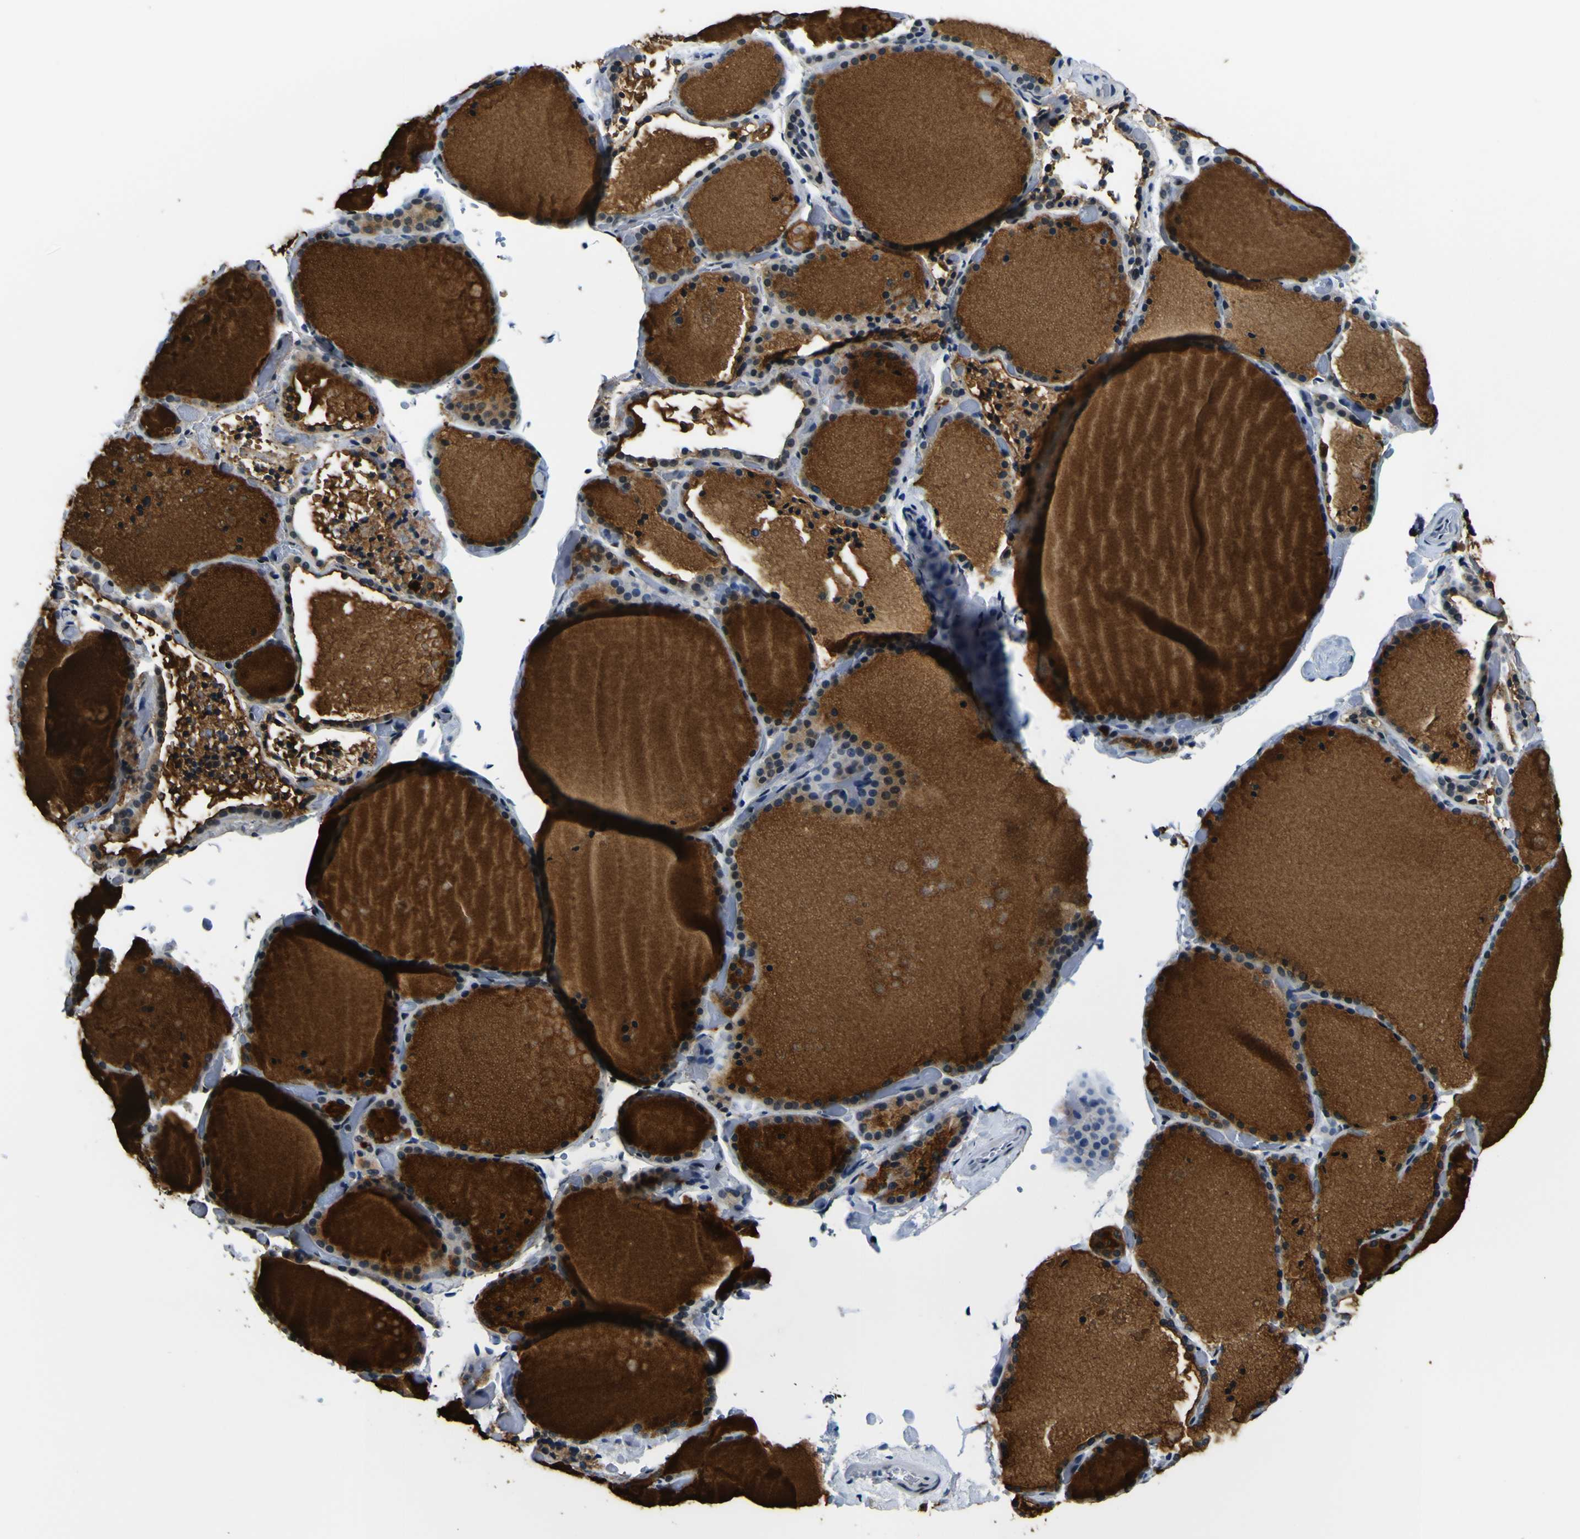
{"staining": {"intensity": "strong", "quantity": "25%-75%", "location": "cytoplasmic/membranous"}, "tissue": "thyroid gland", "cell_type": "Glandular cells", "image_type": "normal", "snomed": [{"axis": "morphology", "description": "Normal tissue, NOS"}, {"axis": "topography", "description": "Thyroid gland"}], "caption": "Normal thyroid gland demonstrates strong cytoplasmic/membranous positivity in approximately 25%-75% of glandular cells.", "gene": "SP1", "patient": {"sex": "female", "age": 44}}